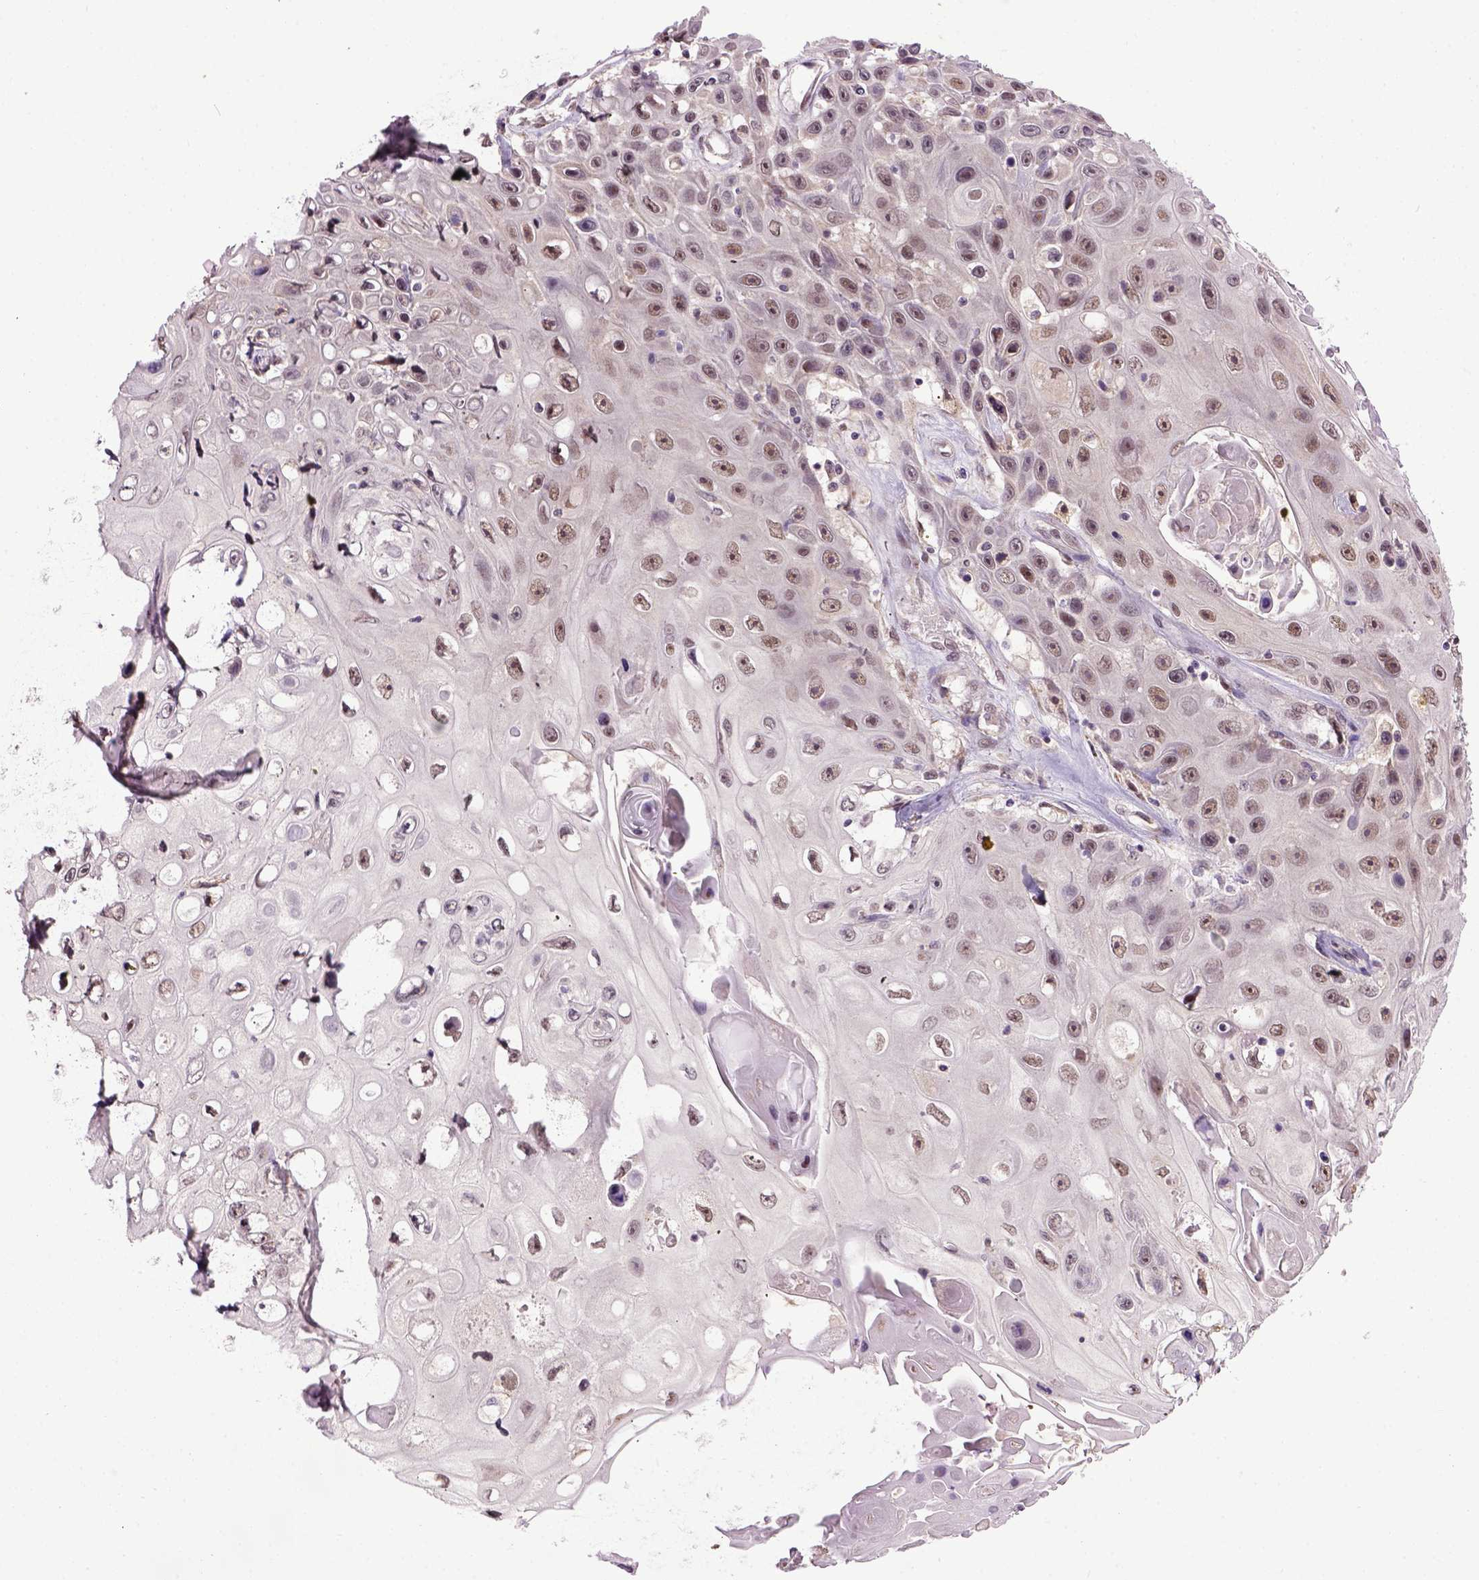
{"staining": {"intensity": "moderate", "quantity": "<25%", "location": "nuclear"}, "tissue": "skin cancer", "cell_type": "Tumor cells", "image_type": "cancer", "snomed": [{"axis": "morphology", "description": "Squamous cell carcinoma, NOS"}, {"axis": "topography", "description": "Skin"}], "caption": "Immunohistochemistry (DAB (3,3'-diaminobenzidine)) staining of human skin cancer (squamous cell carcinoma) exhibits moderate nuclear protein expression in about <25% of tumor cells.", "gene": "RAB43", "patient": {"sex": "male", "age": 82}}